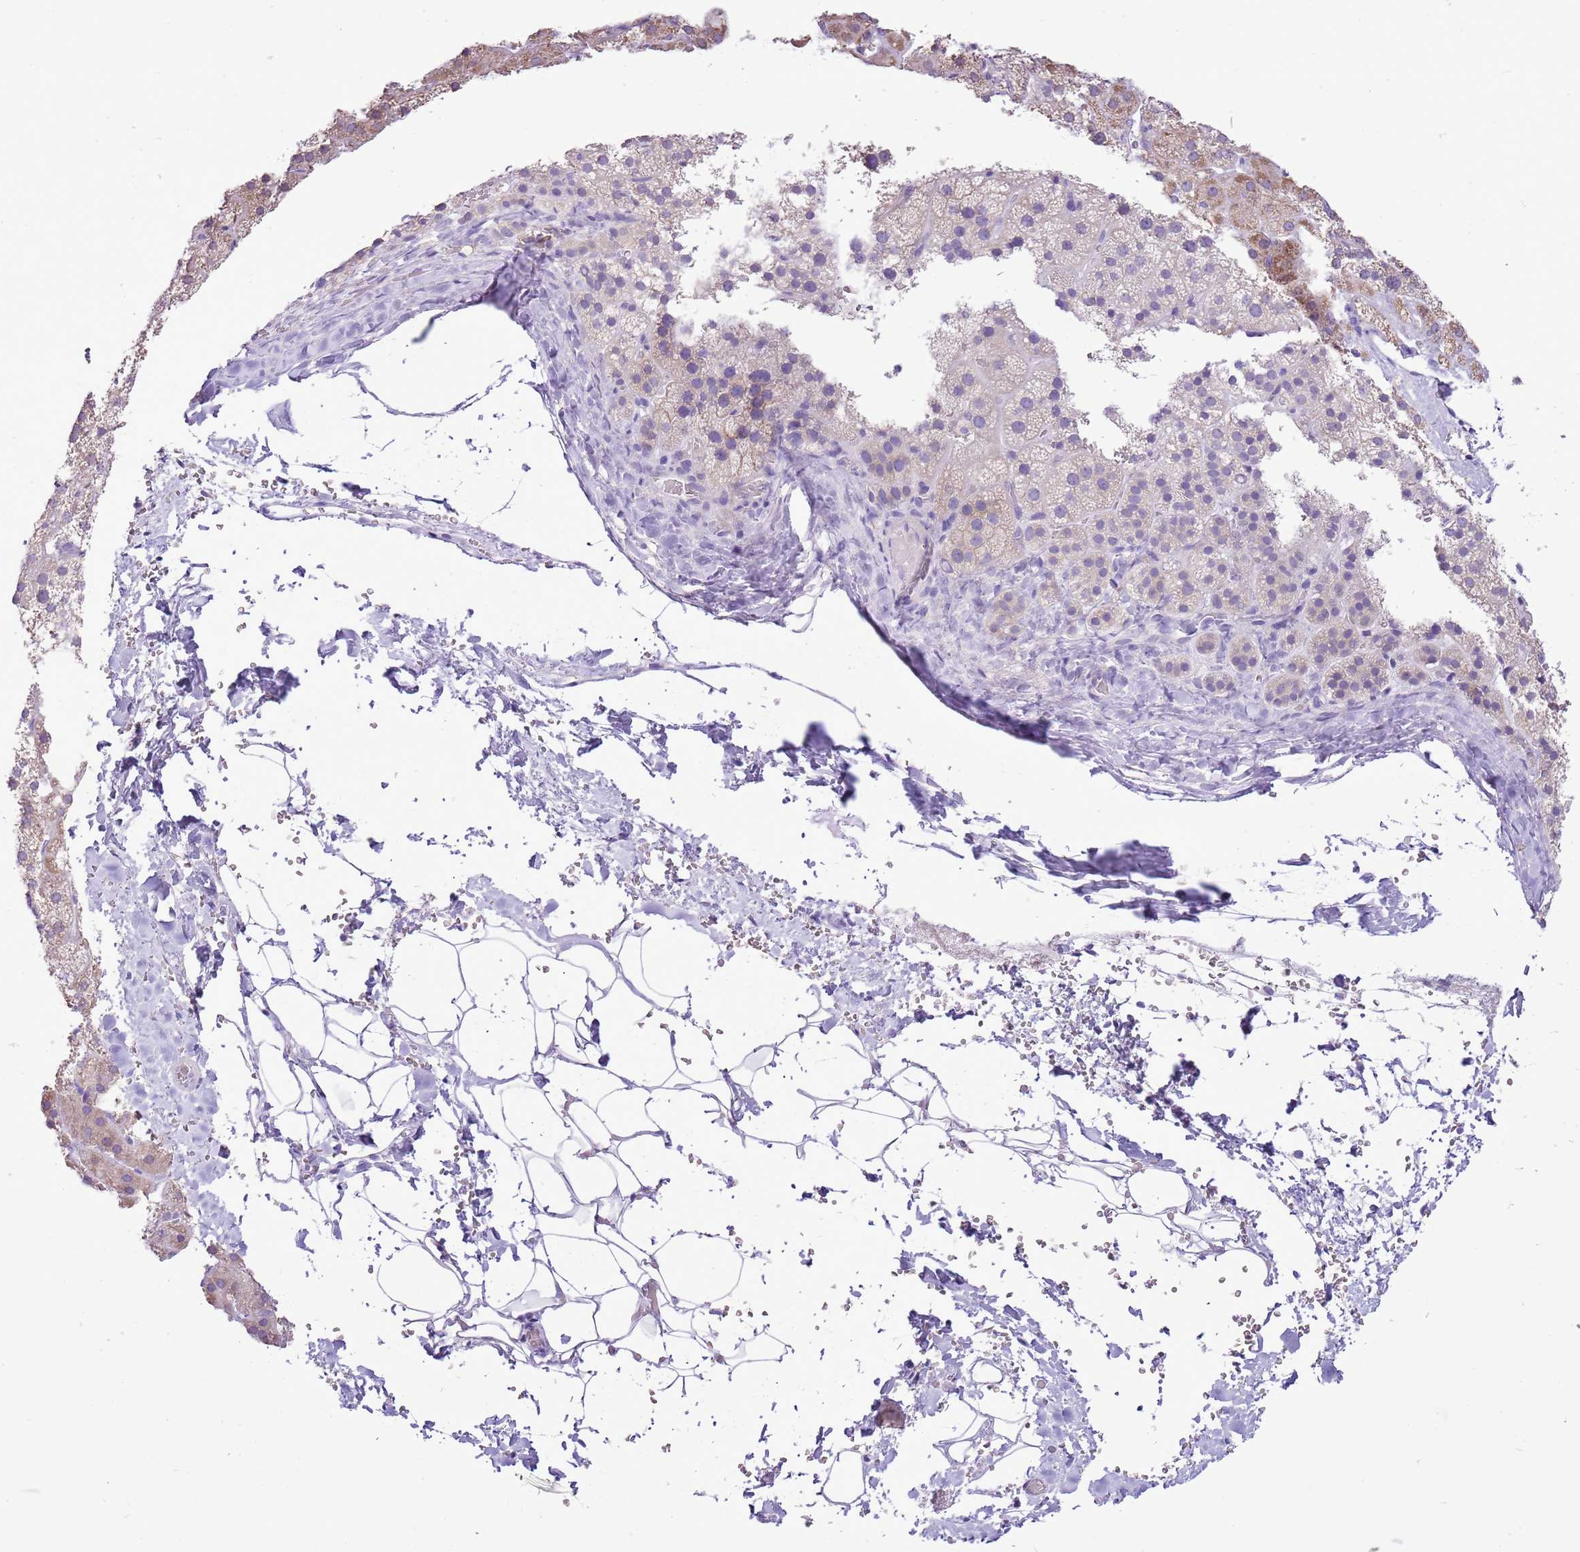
{"staining": {"intensity": "weak", "quantity": "<25%", "location": "cytoplasmic/membranous"}, "tissue": "adrenal gland", "cell_type": "Glandular cells", "image_type": "normal", "snomed": [{"axis": "morphology", "description": "Normal tissue, NOS"}, {"axis": "topography", "description": "Adrenal gland"}], "caption": "Immunohistochemical staining of unremarkable adrenal gland displays no significant staining in glandular cells.", "gene": "AAR2", "patient": {"sex": "female", "age": 44}}